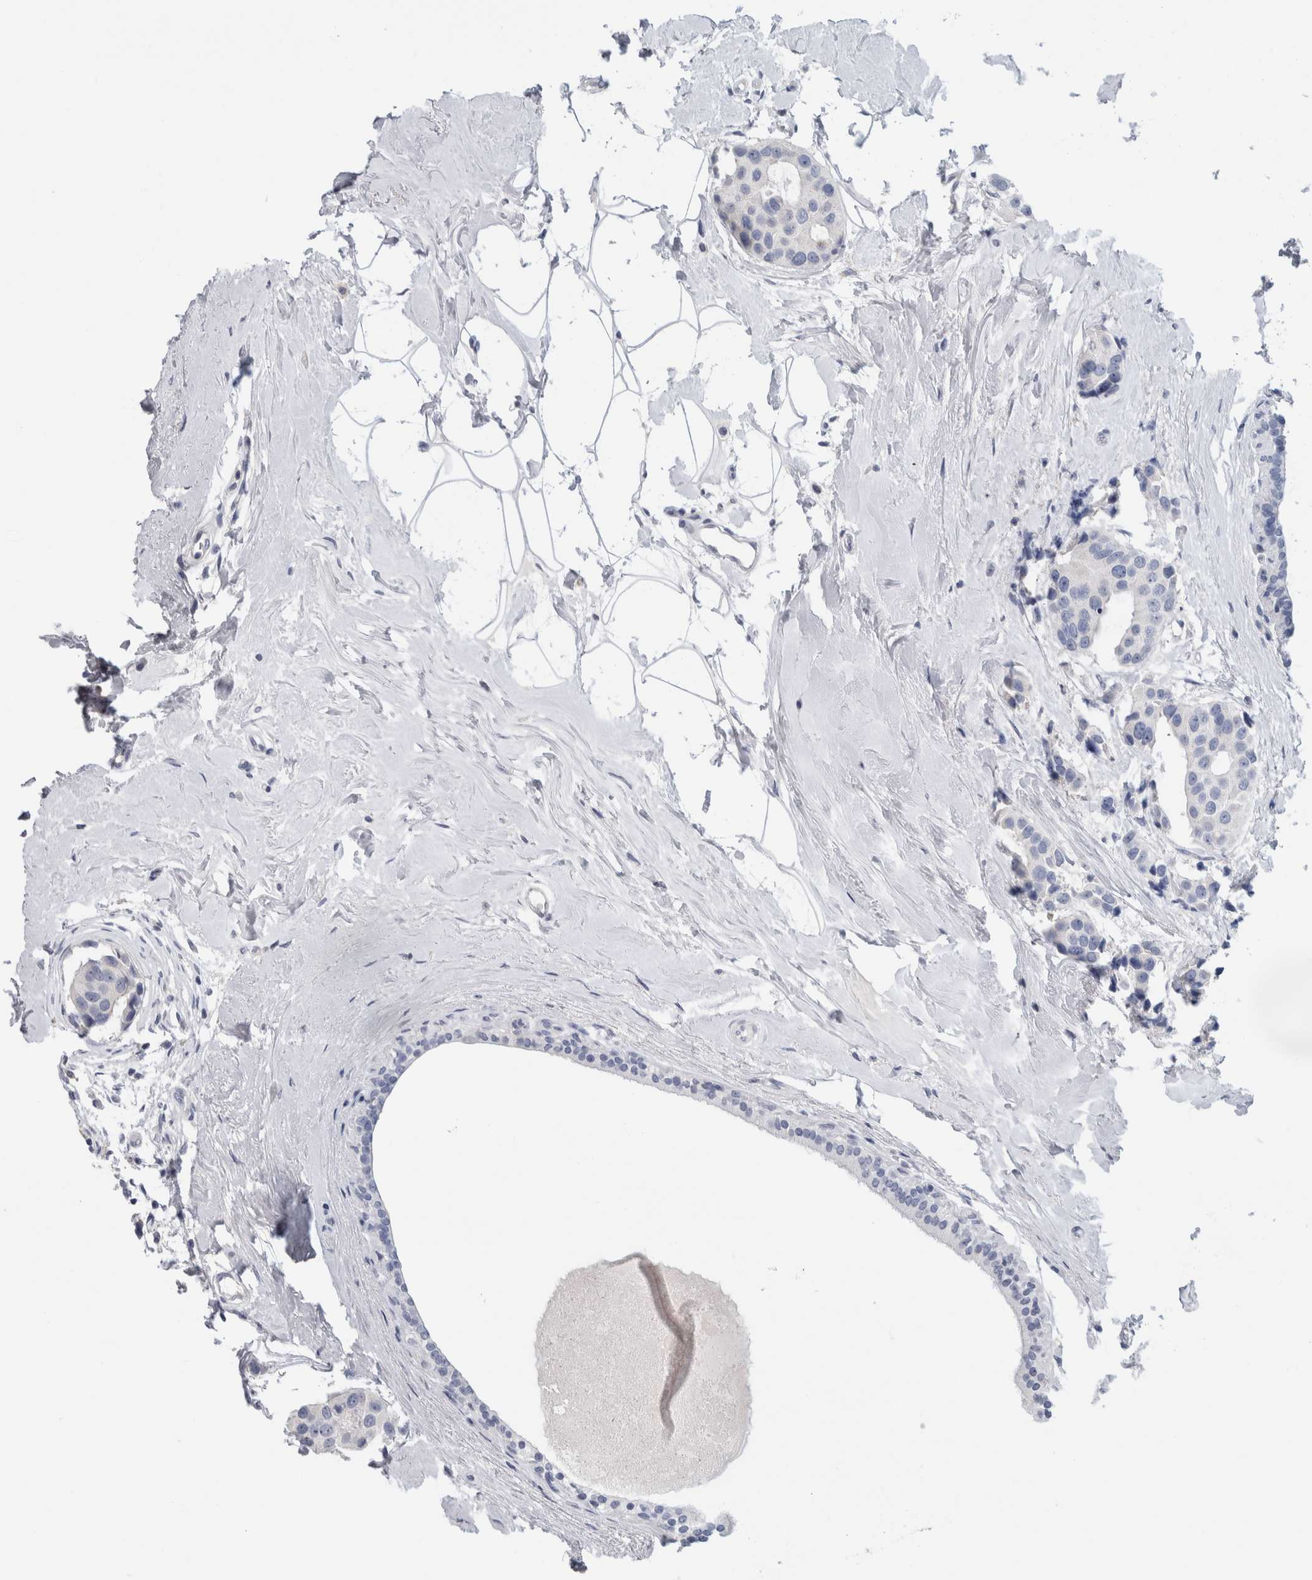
{"staining": {"intensity": "negative", "quantity": "none", "location": "none"}, "tissue": "breast cancer", "cell_type": "Tumor cells", "image_type": "cancer", "snomed": [{"axis": "morphology", "description": "Normal tissue, NOS"}, {"axis": "morphology", "description": "Duct carcinoma"}, {"axis": "topography", "description": "Breast"}], "caption": "An immunohistochemistry (IHC) photomicrograph of infiltrating ductal carcinoma (breast) is shown. There is no staining in tumor cells of infiltrating ductal carcinoma (breast).", "gene": "TARBP1", "patient": {"sex": "female", "age": 39}}